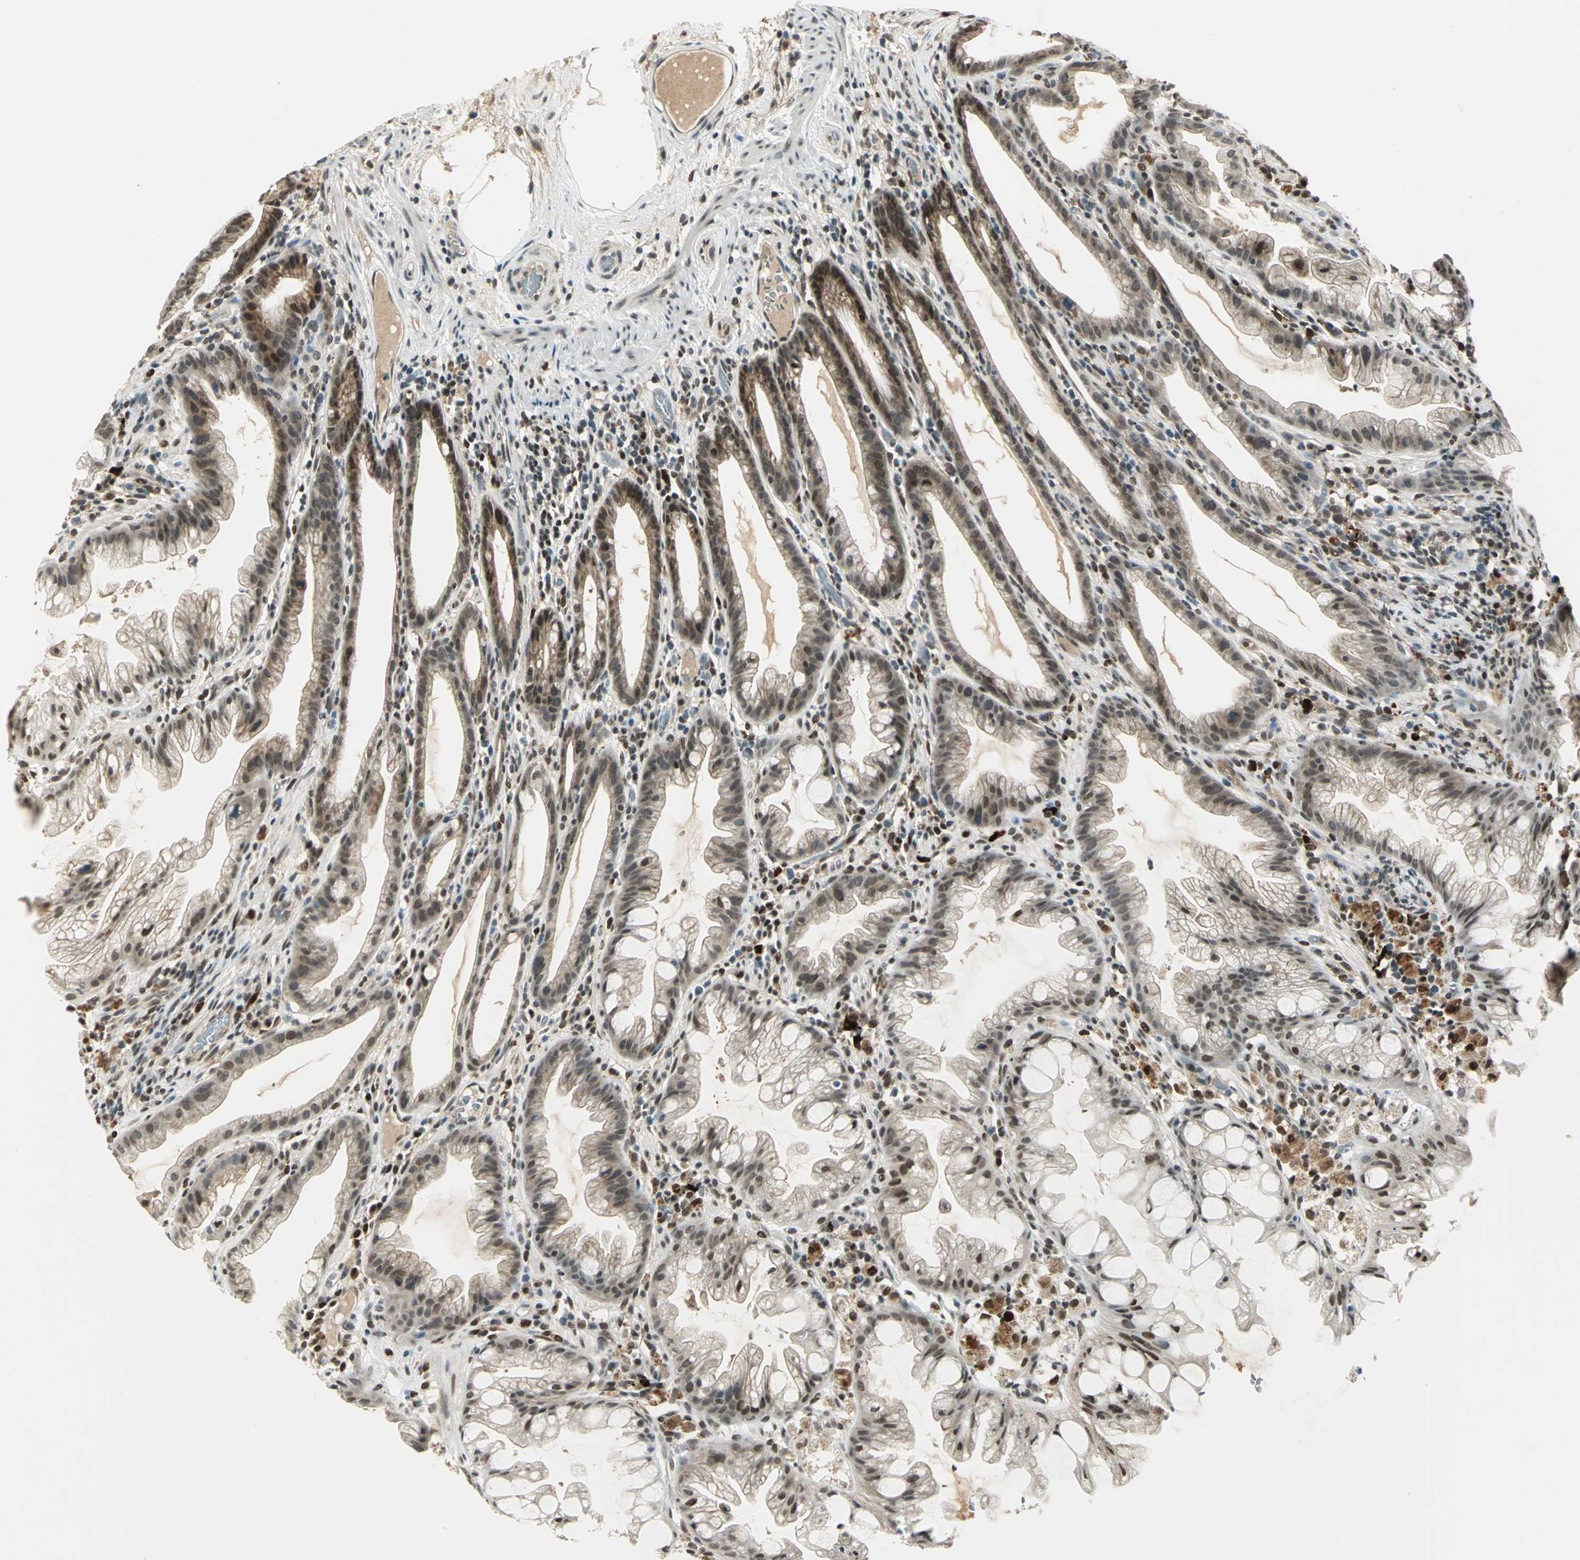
{"staining": {"intensity": "weak", "quantity": ">75%", "location": "nuclear"}, "tissue": "colon", "cell_type": "Endothelial cells", "image_type": "normal", "snomed": [{"axis": "morphology", "description": "Normal tissue, NOS"}, {"axis": "topography", "description": "Smooth muscle"}, {"axis": "topography", "description": "Colon"}], "caption": "Colon stained with DAB (3,3'-diaminobenzidine) immunohistochemistry (IHC) shows low levels of weak nuclear staining in about >75% of endothelial cells.", "gene": "RAD17", "patient": {"sex": "male", "age": 67}}